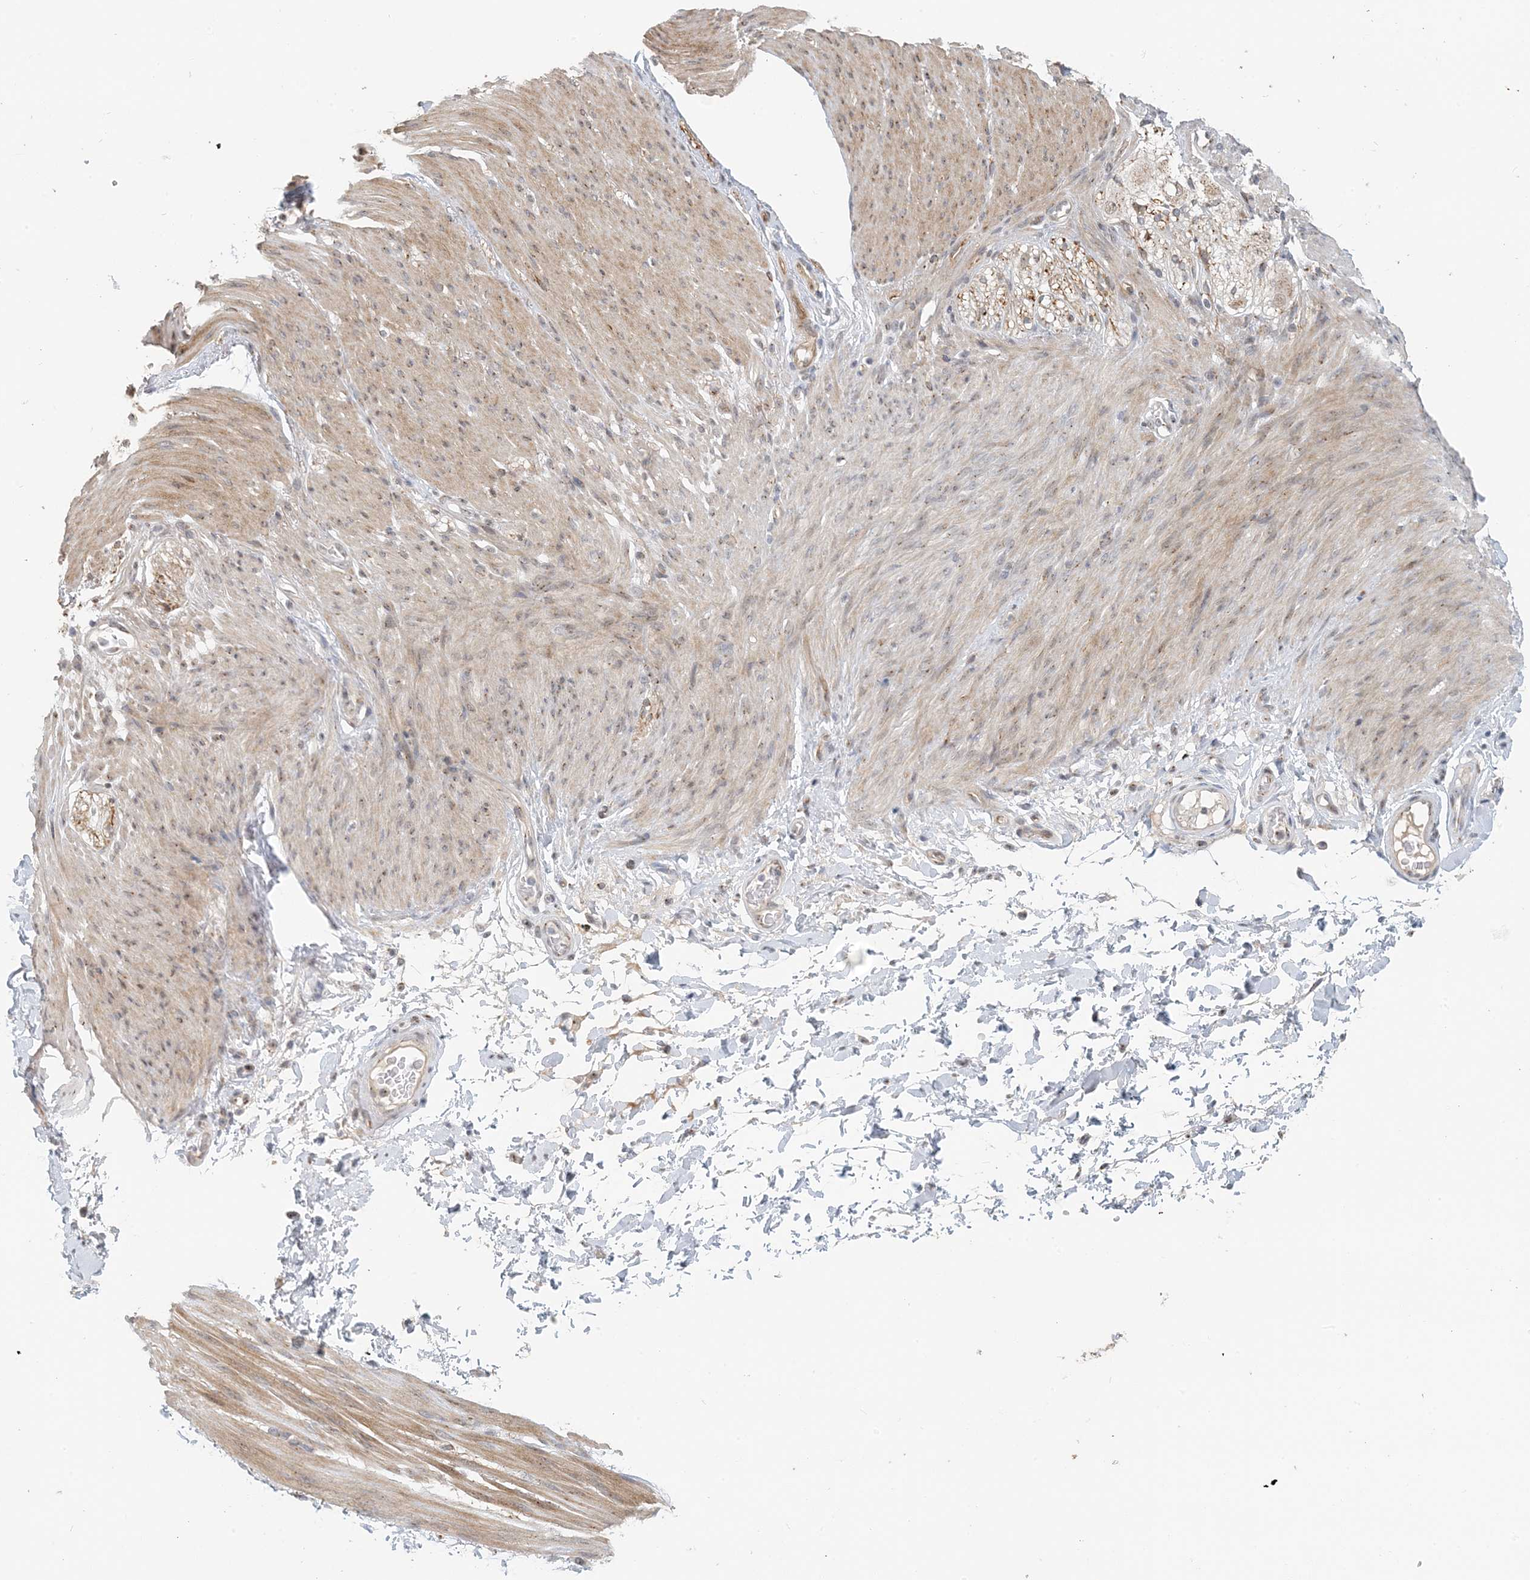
{"staining": {"intensity": "negative", "quantity": "none", "location": "none"}, "tissue": "adipose tissue", "cell_type": "Adipocytes", "image_type": "normal", "snomed": [{"axis": "morphology", "description": "Normal tissue, NOS"}, {"axis": "topography", "description": "Colon"}, {"axis": "topography", "description": "Peripheral nerve tissue"}], "caption": "This image is of benign adipose tissue stained with IHC to label a protein in brown with the nuclei are counter-stained blue. There is no expression in adipocytes.", "gene": "ZCCHC4", "patient": {"sex": "female", "age": 61}}